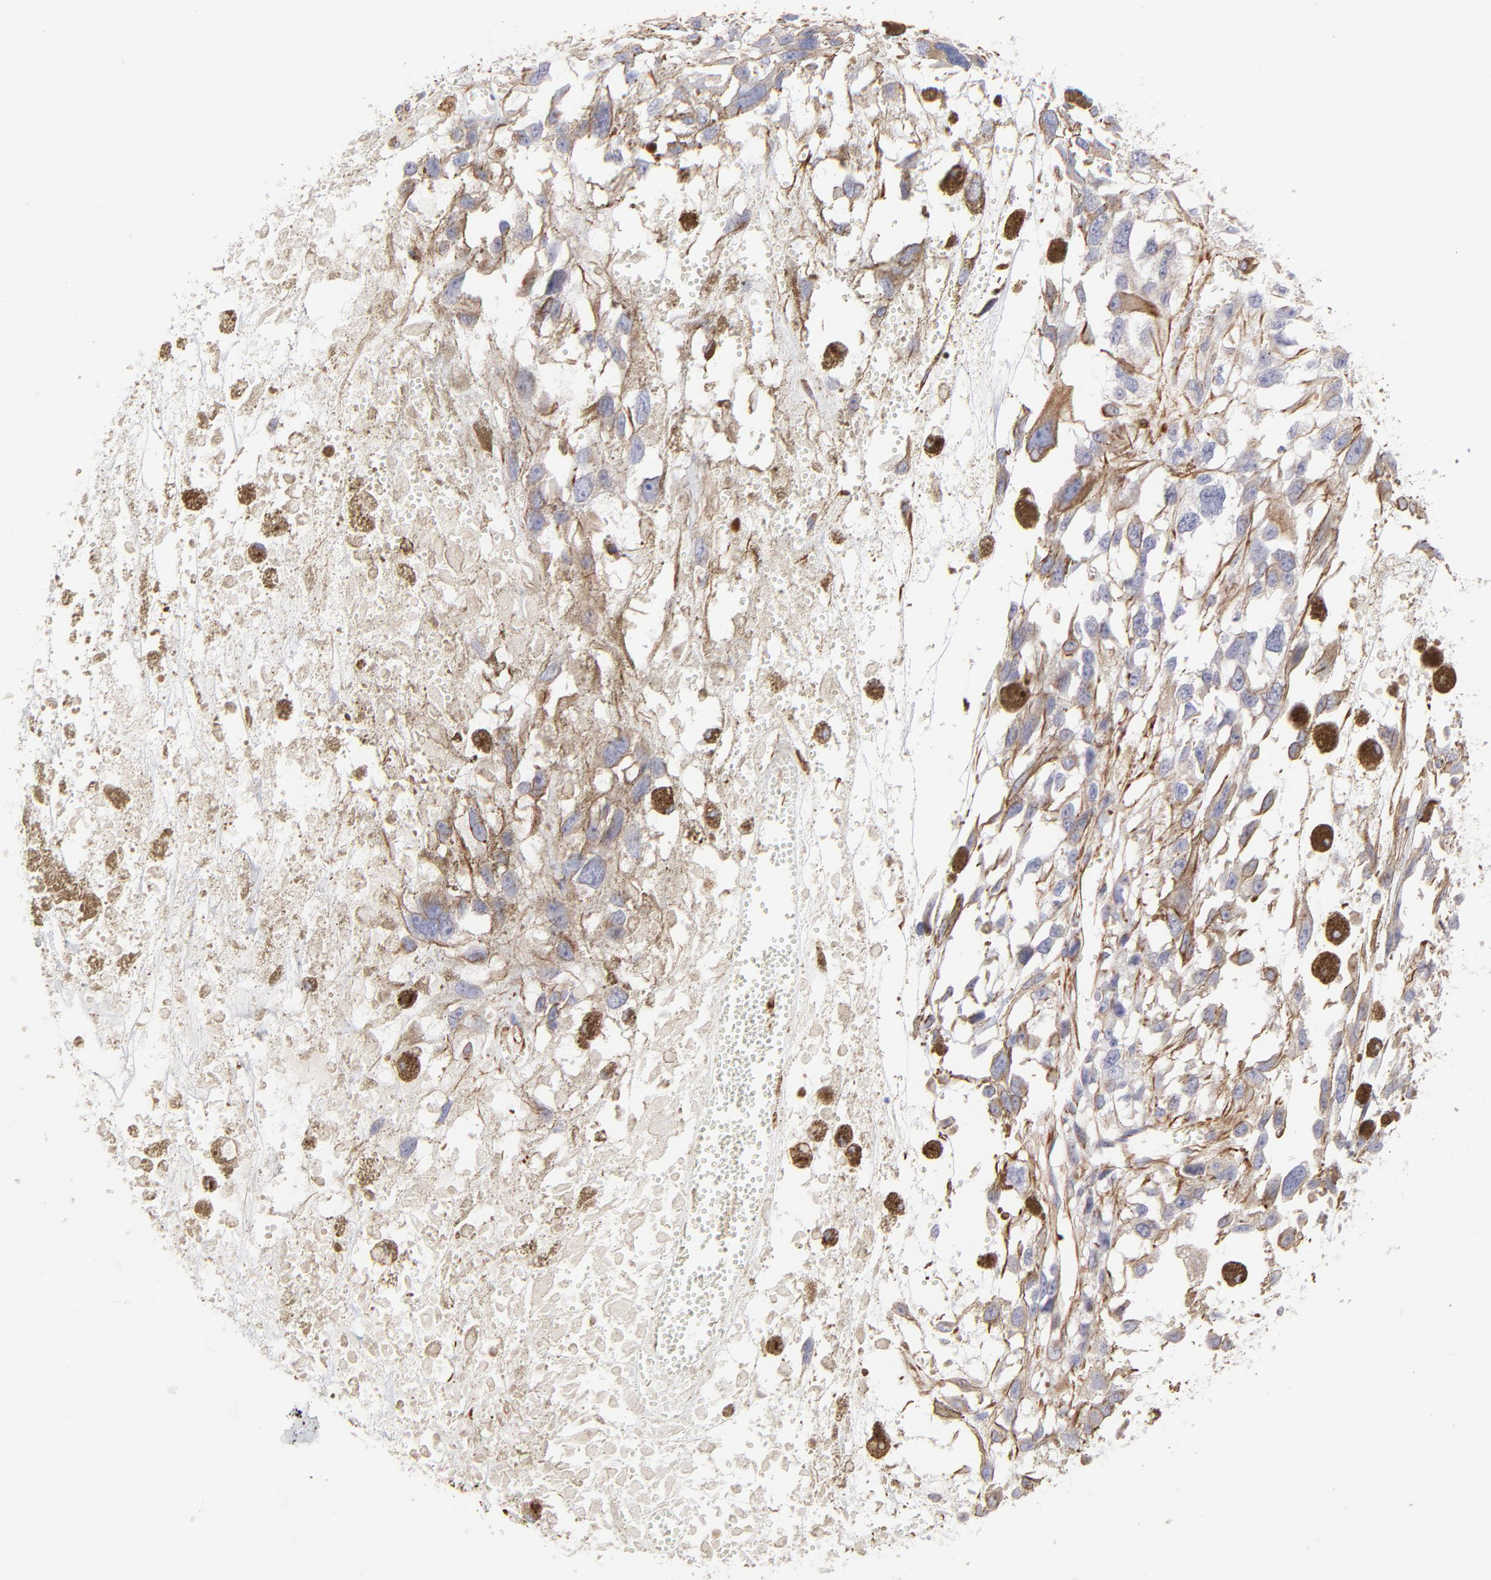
{"staining": {"intensity": "moderate", "quantity": ">75%", "location": "cytoplasmic/membranous"}, "tissue": "melanoma", "cell_type": "Tumor cells", "image_type": "cancer", "snomed": [{"axis": "morphology", "description": "Malignant melanoma, Metastatic site"}, {"axis": "topography", "description": "Lymph node"}], "caption": "Malignant melanoma (metastatic site) stained with DAB immunohistochemistry (IHC) displays medium levels of moderate cytoplasmic/membranous expression in about >75% of tumor cells.", "gene": "COX8C", "patient": {"sex": "male", "age": 59}}